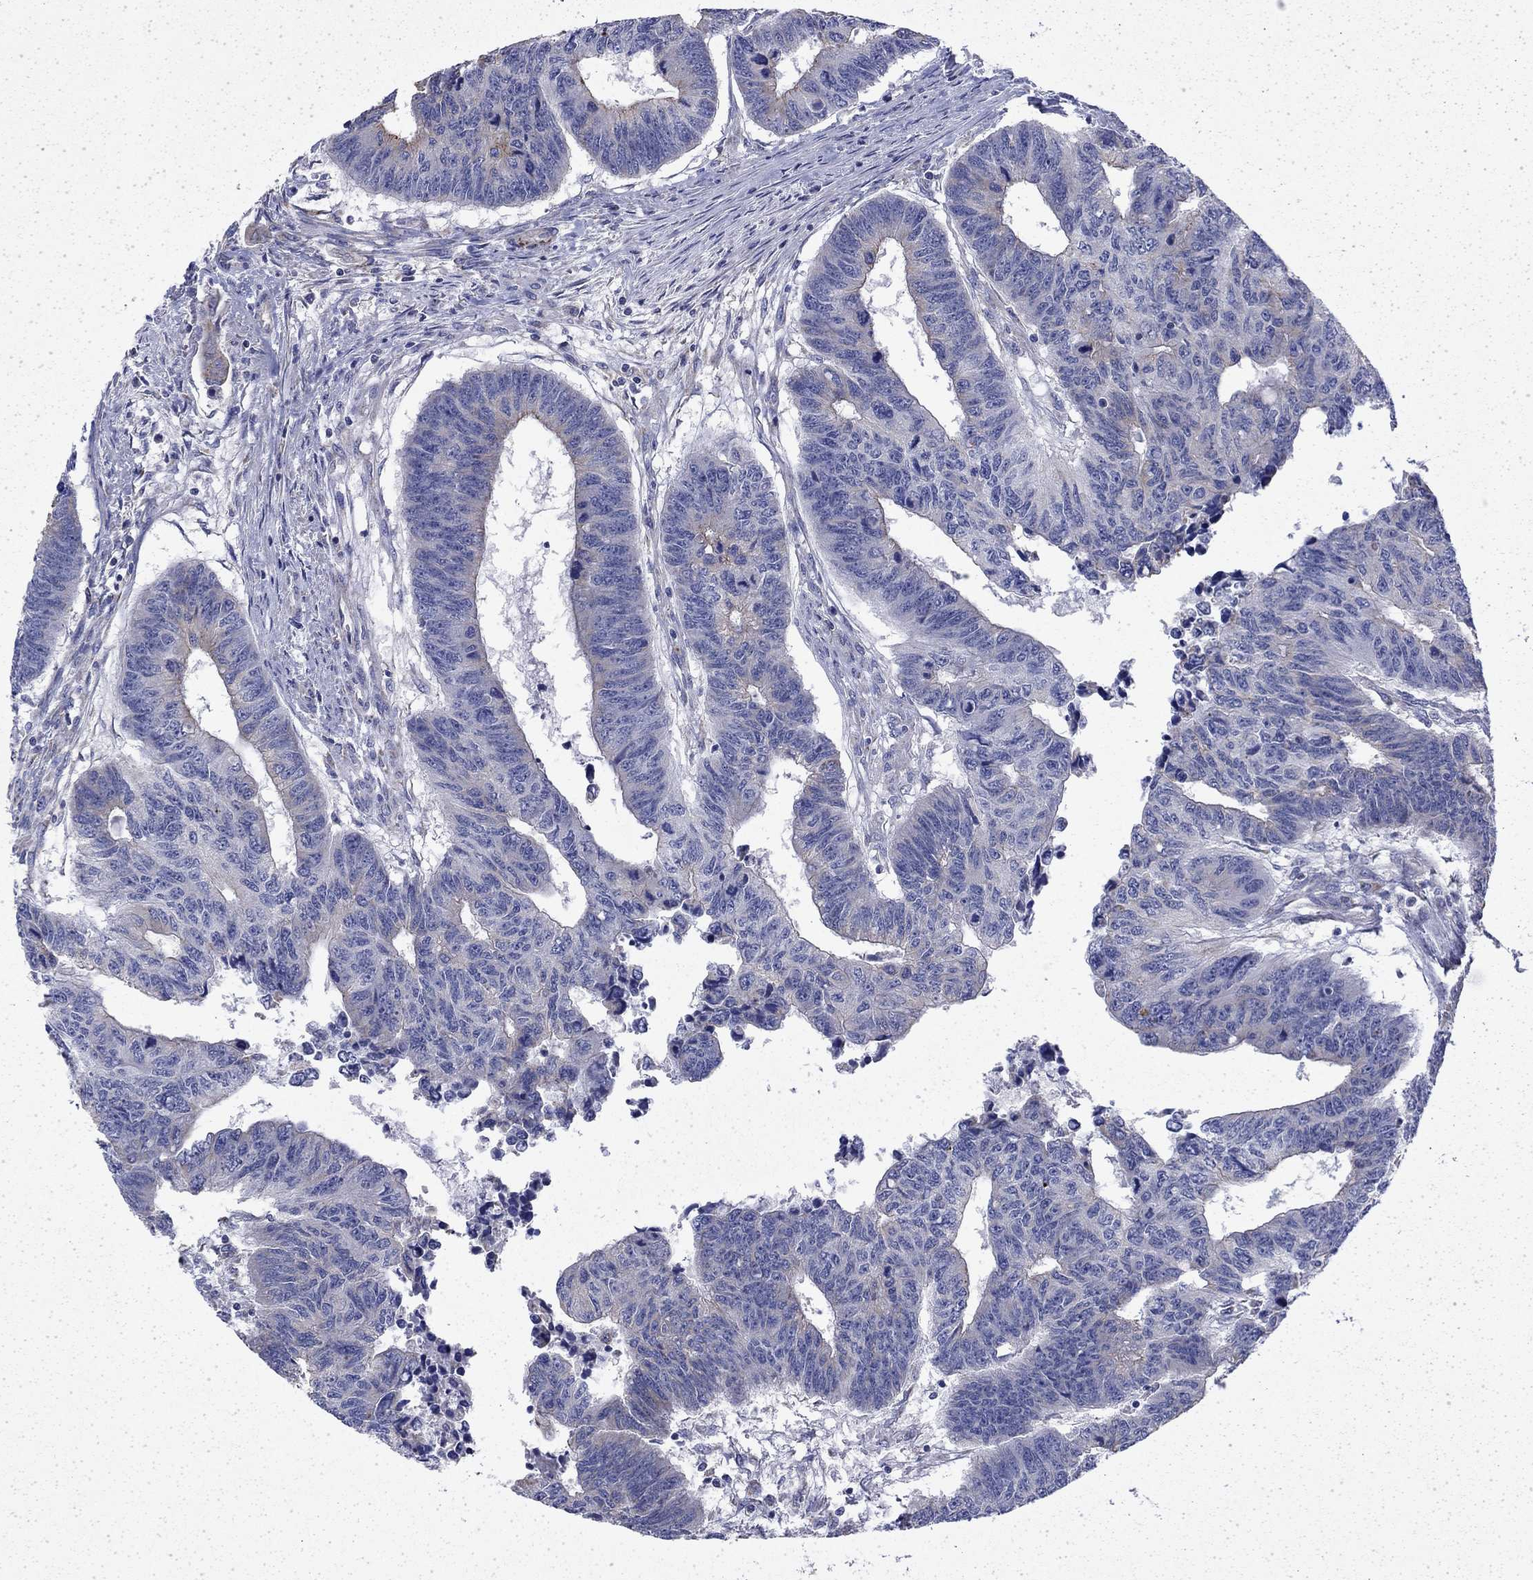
{"staining": {"intensity": "moderate", "quantity": "<25%", "location": "cytoplasmic/membranous"}, "tissue": "colorectal cancer", "cell_type": "Tumor cells", "image_type": "cancer", "snomed": [{"axis": "morphology", "description": "Adenocarcinoma, NOS"}, {"axis": "topography", "description": "Rectum"}], "caption": "Immunohistochemical staining of human colorectal cancer (adenocarcinoma) reveals low levels of moderate cytoplasmic/membranous protein staining in about <25% of tumor cells. (brown staining indicates protein expression, while blue staining denotes nuclei).", "gene": "DTNA", "patient": {"sex": "female", "age": 85}}